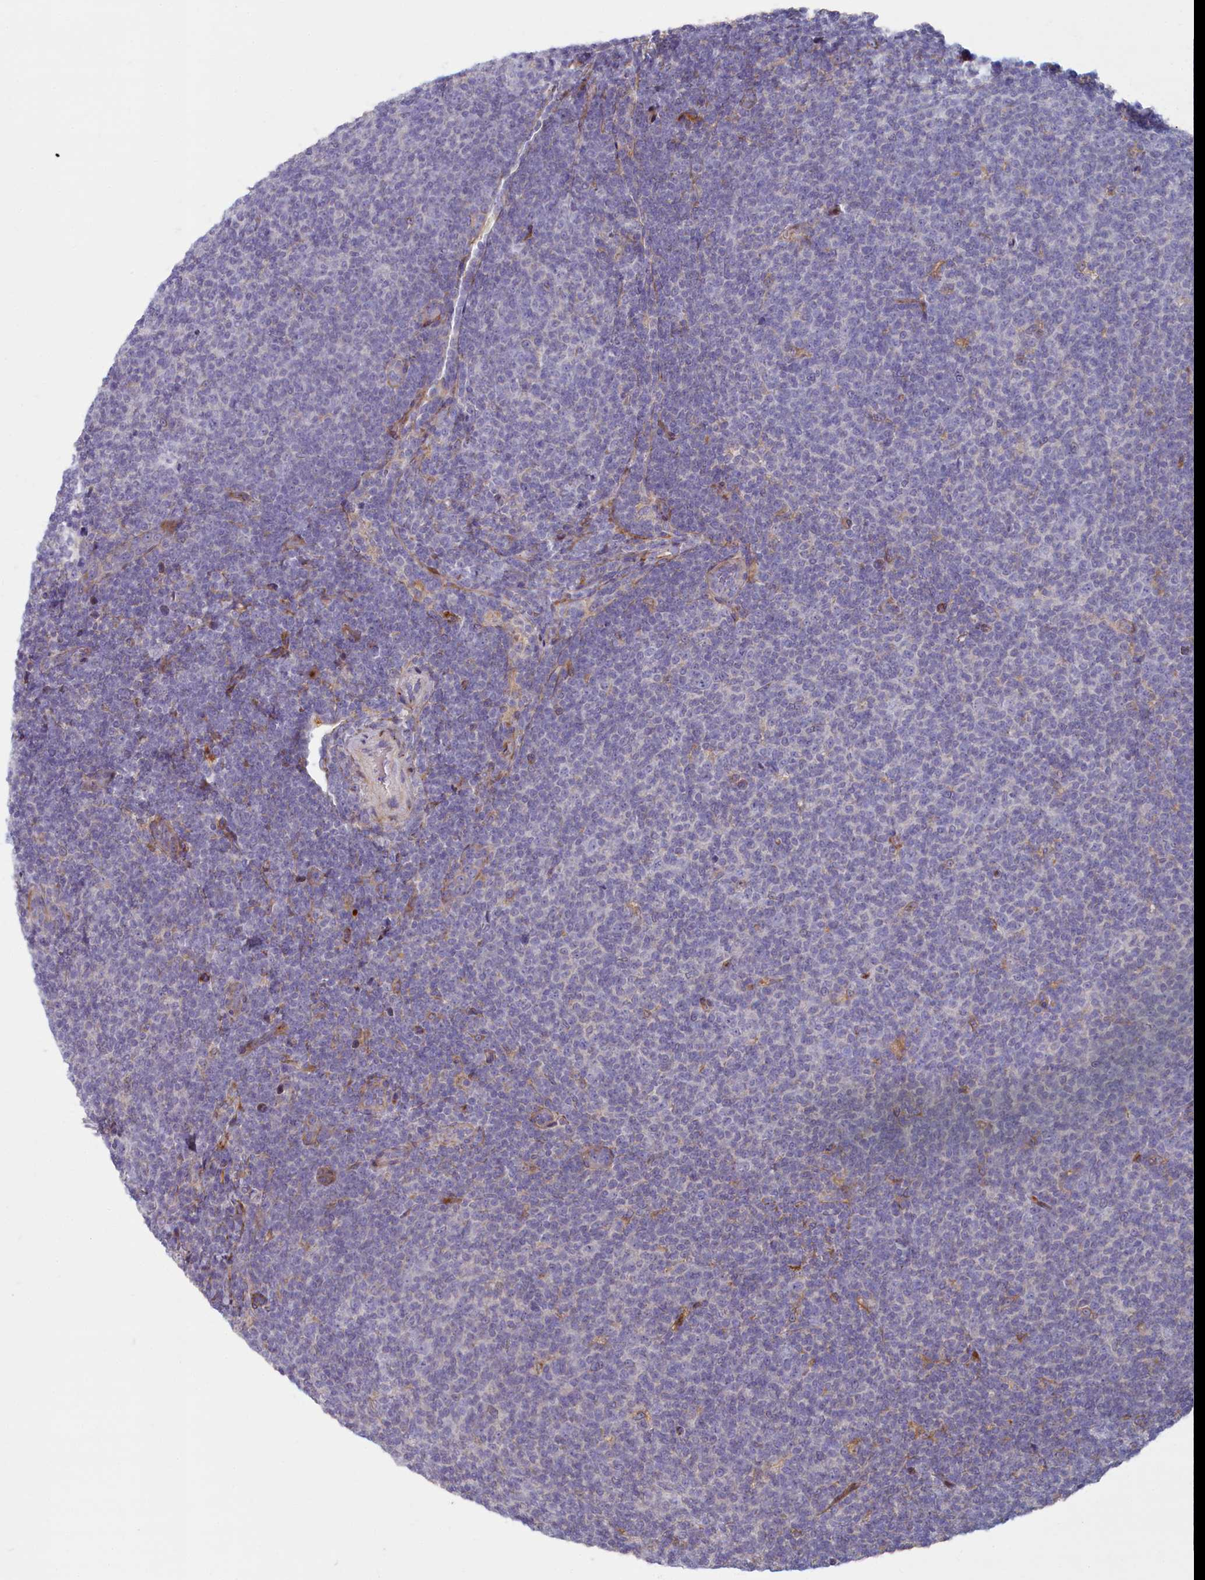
{"staining": {"intensity": "negative", "quantity": "none", "location": "none"}, "tissue": "lymphoma", "cell_type": "Tumor cells", "image_type": "cancer", "snomed": [{"axis": "morphology", "description": "Malignant lymphoma, non-Hodgkin's type, Low grade"}, {"axis": "topography", "description": "Lymph node"}], "caption": "This is a histopathology image of immunohistochemistry (IHC) staining of low-grade malignant lymphoma, non-Hodgkin's type, which shows no staining in tumor cells.", "gene": "B9D2", "patient": {"sex": "male", "age": 66}}